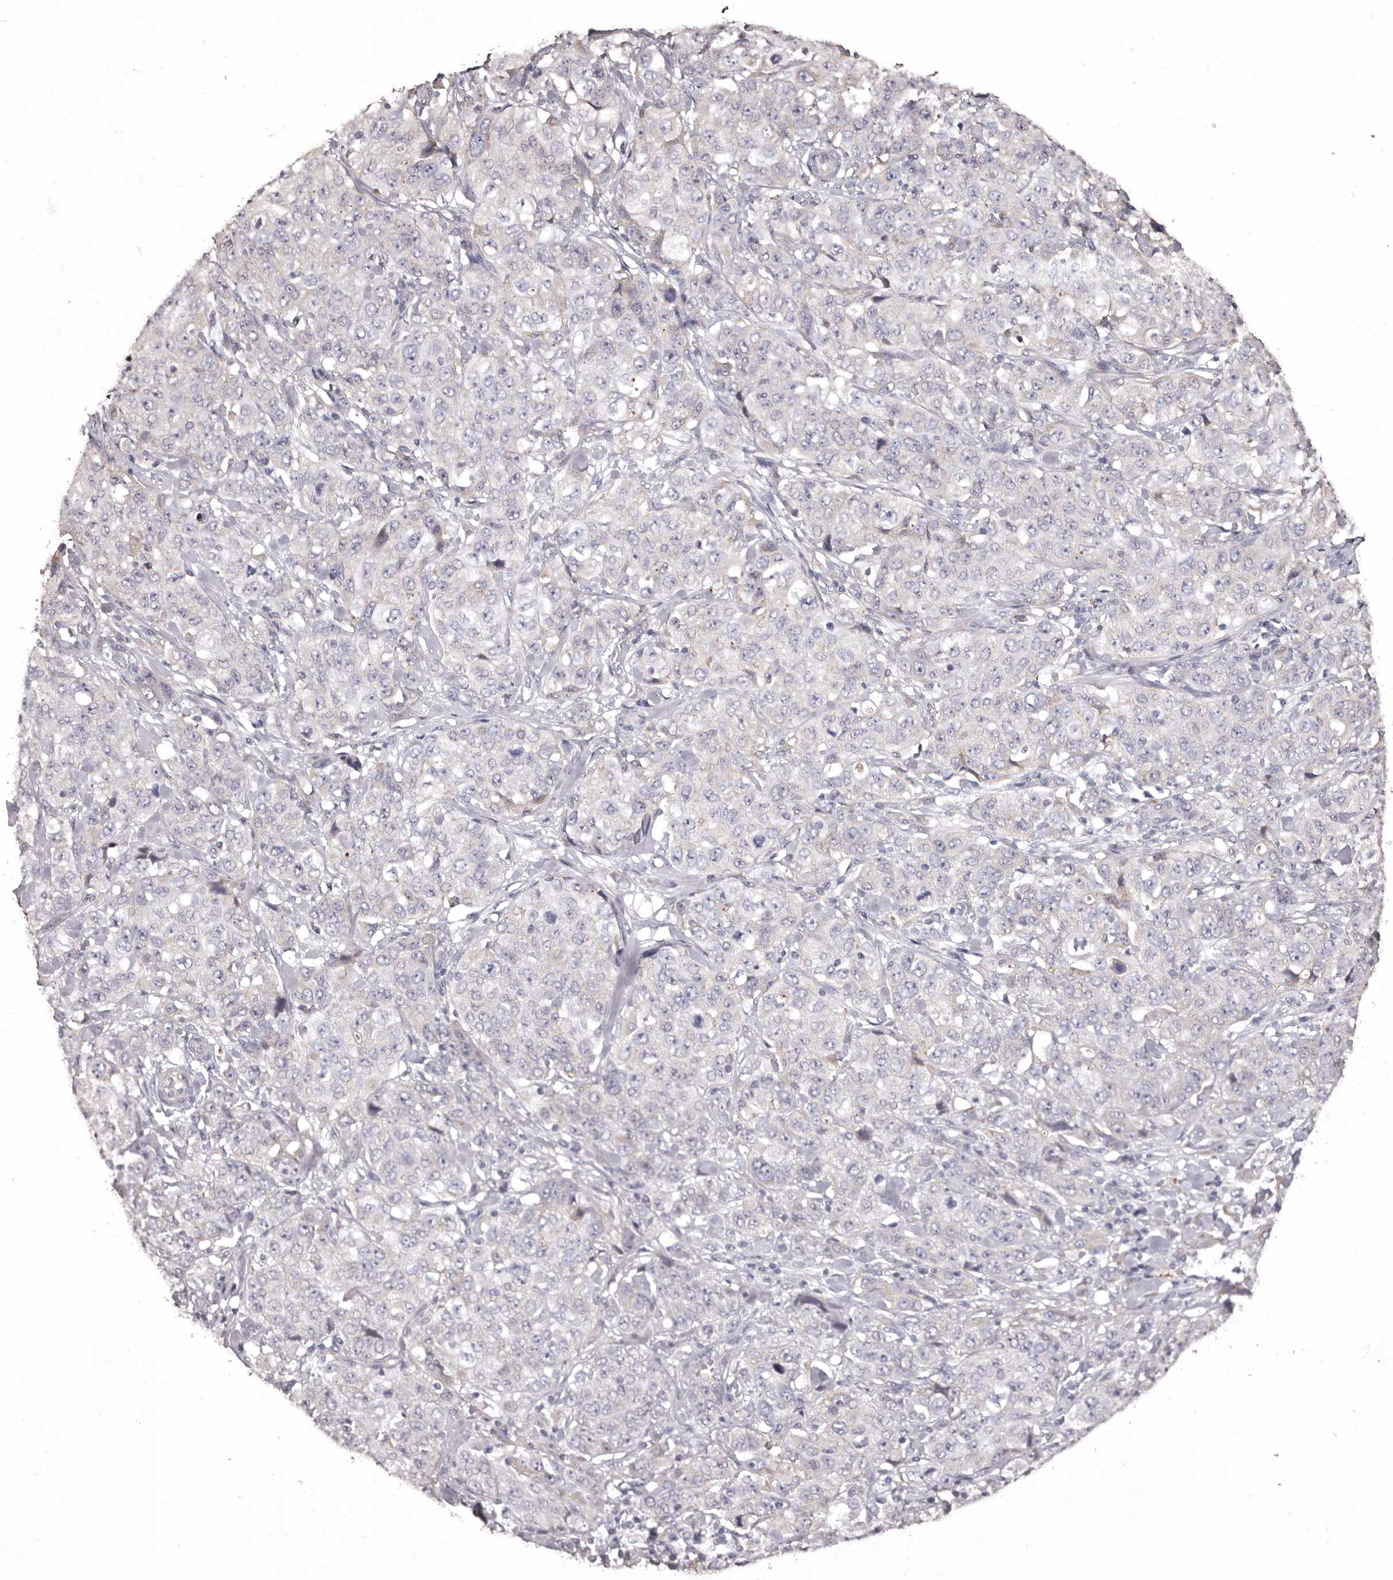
{"staining": {"intensity": "negative", "quantity": "none", "location": "none"}, "tissue": "stomach cancer", "cell_type": "Tumor cells", "image_type": "cancer", "snomed": [{"axis": "morphology", "description": "Adenocarcinoma, NOS"}, {"axis": "topography", "description": "Stomach"}], "caption": "Immunohistochemistry of stomach adenocarcinoma demonstrates no expression in tumor cells.", "gene": "ETNK1", "patient": {"sex": "male", "age": 48}}